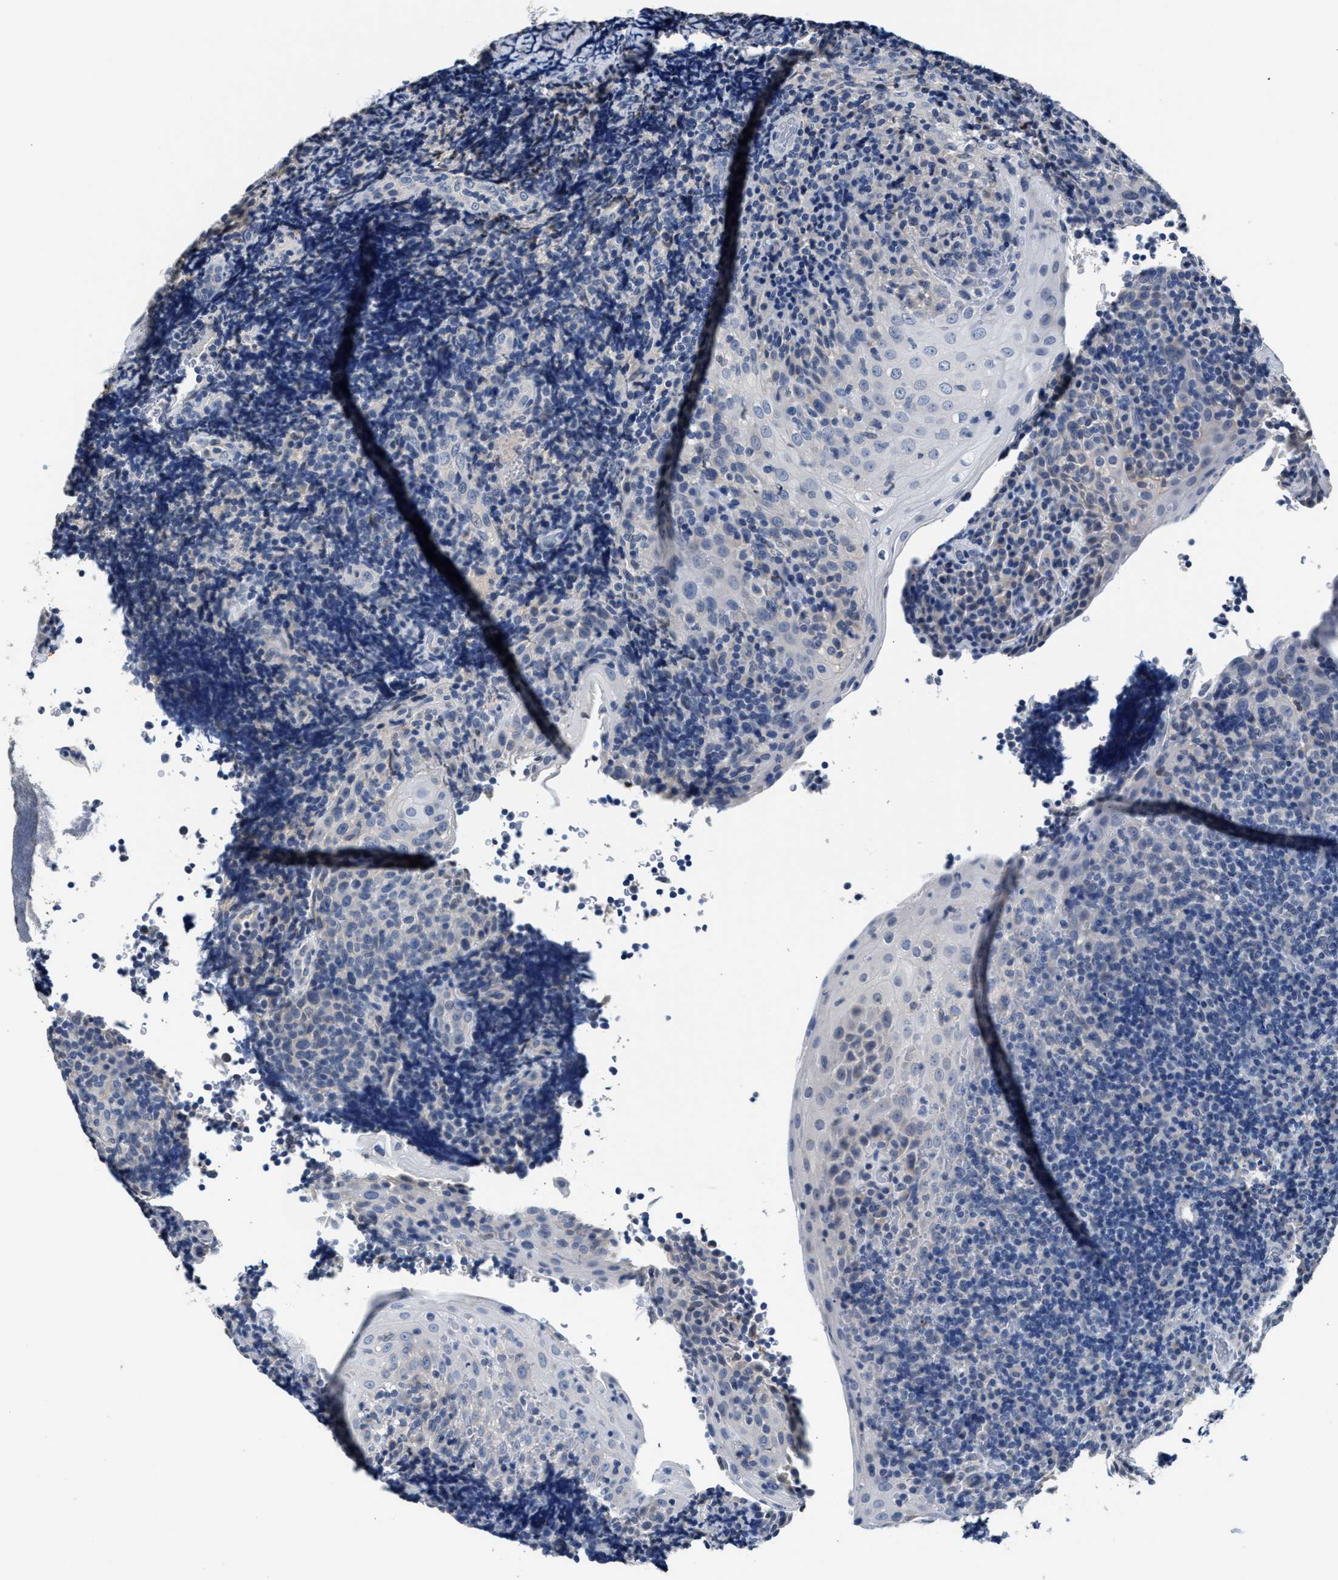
{"staining": {"intensity": "negative", "quantity": "none", "location": "none"}, "tissue": "tonsil", "cell_type": "Germinal center cells", "image_type": "normal", "snomed": [{"axis": "morphology", "description": "Normal tissue, NOS"}, {"axis": "topography", "description": "Tonsil"}], "caption": "Immunohistochemistry histopathology image of normal tonsil stained for a protein (brown), which reveals no expression in germinal center cells.", "gene": "MYH3", "patient": {"sex": "male", "age": 37}}